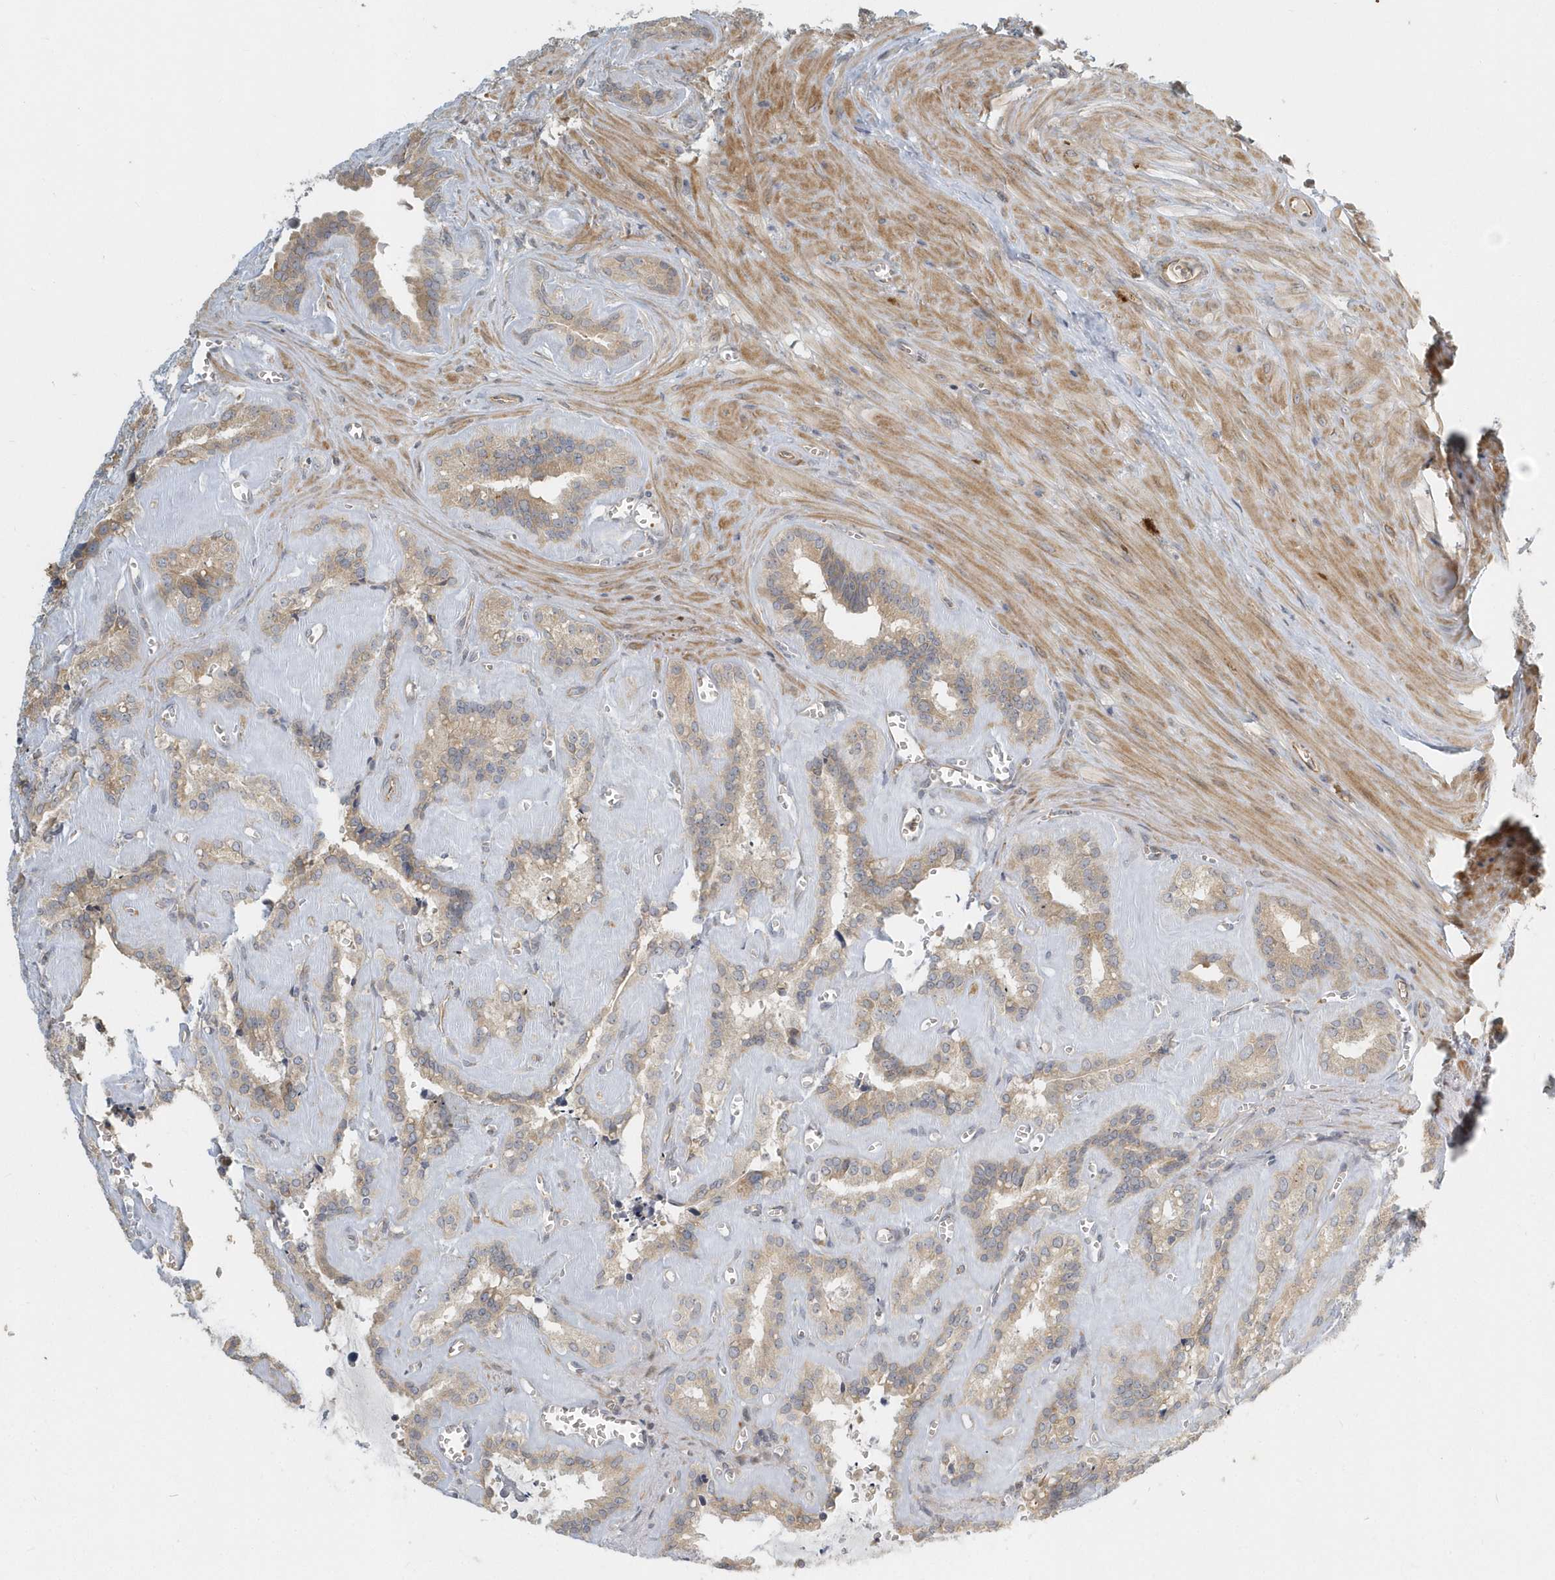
{"staining": {"intensity": "moderate", "quantity": ">75%", "location": "cytoplasmic/membranous"}, "tissue": "seminal vesicle", "cell_type": "Glandular cells", "image_type": "normal", "snomed": [{"axis": "morphology", "description": "Normal tissue, NOS"}, {"axis": "topography", "description": "Prostate"}, {"axis": "topography", "description": "Seminal veicle"}], "caption": "Immunohistochemistry (IHC) staining of benign seminal vesicle, which demonstrates medium levels of moderate cytoplasmic/membranous staining in about >75% of glandular cells indicating moderate cytoplasmic/membranous protein staining. The staining was performed using DAB (brown) for protein detection and nuclei were counterstained in hematoxylin (blue).", "gene": "NAPB", "patient": {"sex": "male", "age": 59}}